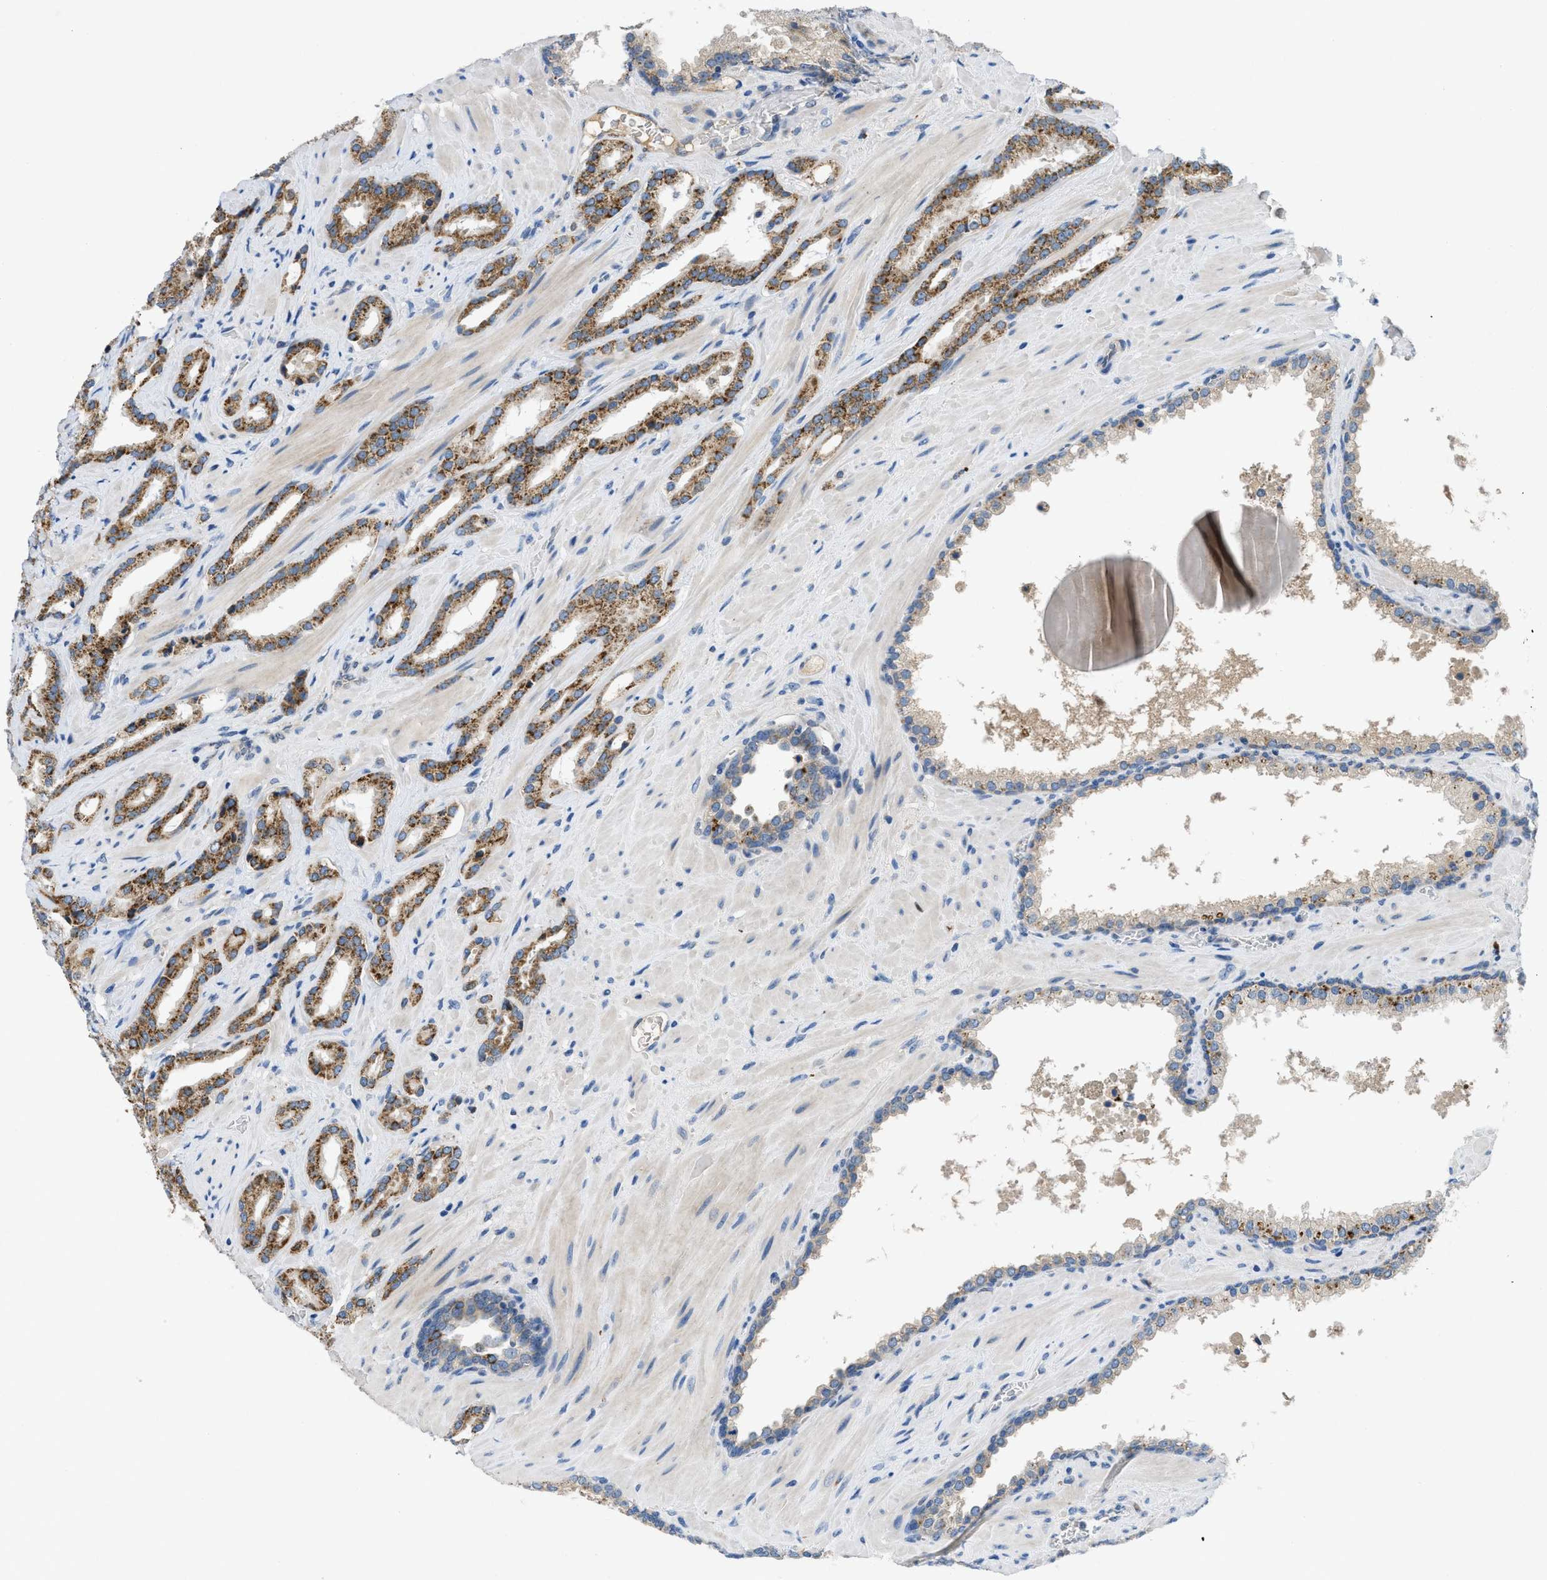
{"staining": {"intensity": "moderate", "quantity": ">75%", "location": "cytoplasmic/membranous"}, "tissue": "prostate cancer", "cell_type": "Tumor cells", "image_type": "cancer", "snomed": [{"axis": "morphology", "description": "Adenocarcinoma, High grade"}, {"axis": "topography", "description": "Prostate"}], "caption": "Immunohistochemistry photomicrograph of neoplastic tissue: prostate high-grade adenocarcinoma stained using IHC displays medium levels of moderate protein expression localized specifically in the cytoplasmic/membranous of tumor cells, appearing as a cytoplasmic/membranous brown color.", "gene": "PNKD", "patient": {"sex": "male", "age": 64}}